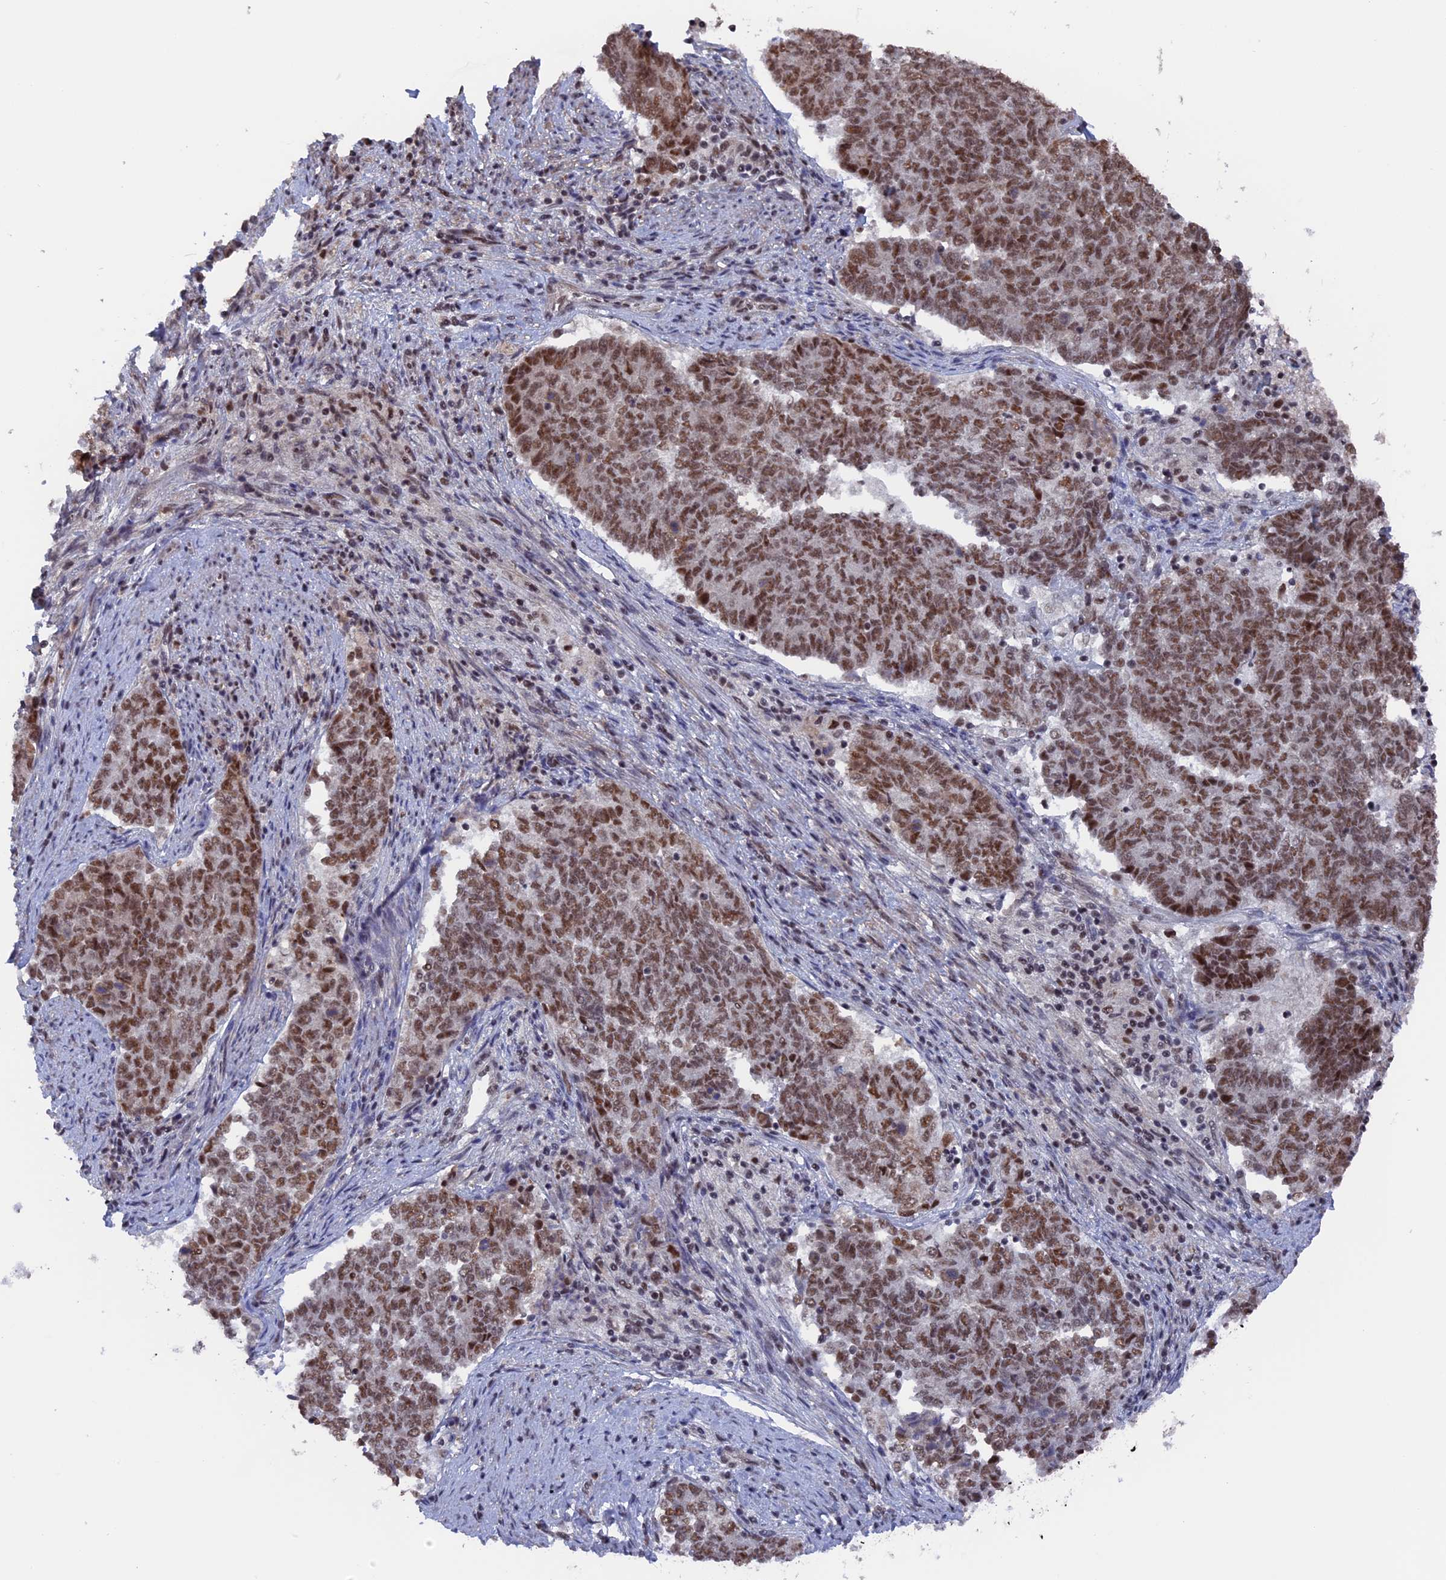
{"staining": {"intensity": "moderate", "quantity": ">75%", "location": "nuclear"}, "tissue": "endometrial cancer", "cell_type": "Tumor cells", "image_type": "cancer", "snomed": [{"axis": "morphology", "description": "Adenocarcinoma, NOS"}, {"axis": "topography", "description": "Endometrium"}], "caption": "Immunohistochemical staining of human adenocarcinoma (endometrial) shows moderate nuclear protein expression in about >75% of tumor cells.", "gene": "SF3A2", "patient": {"sex": "female", "age": 80}}